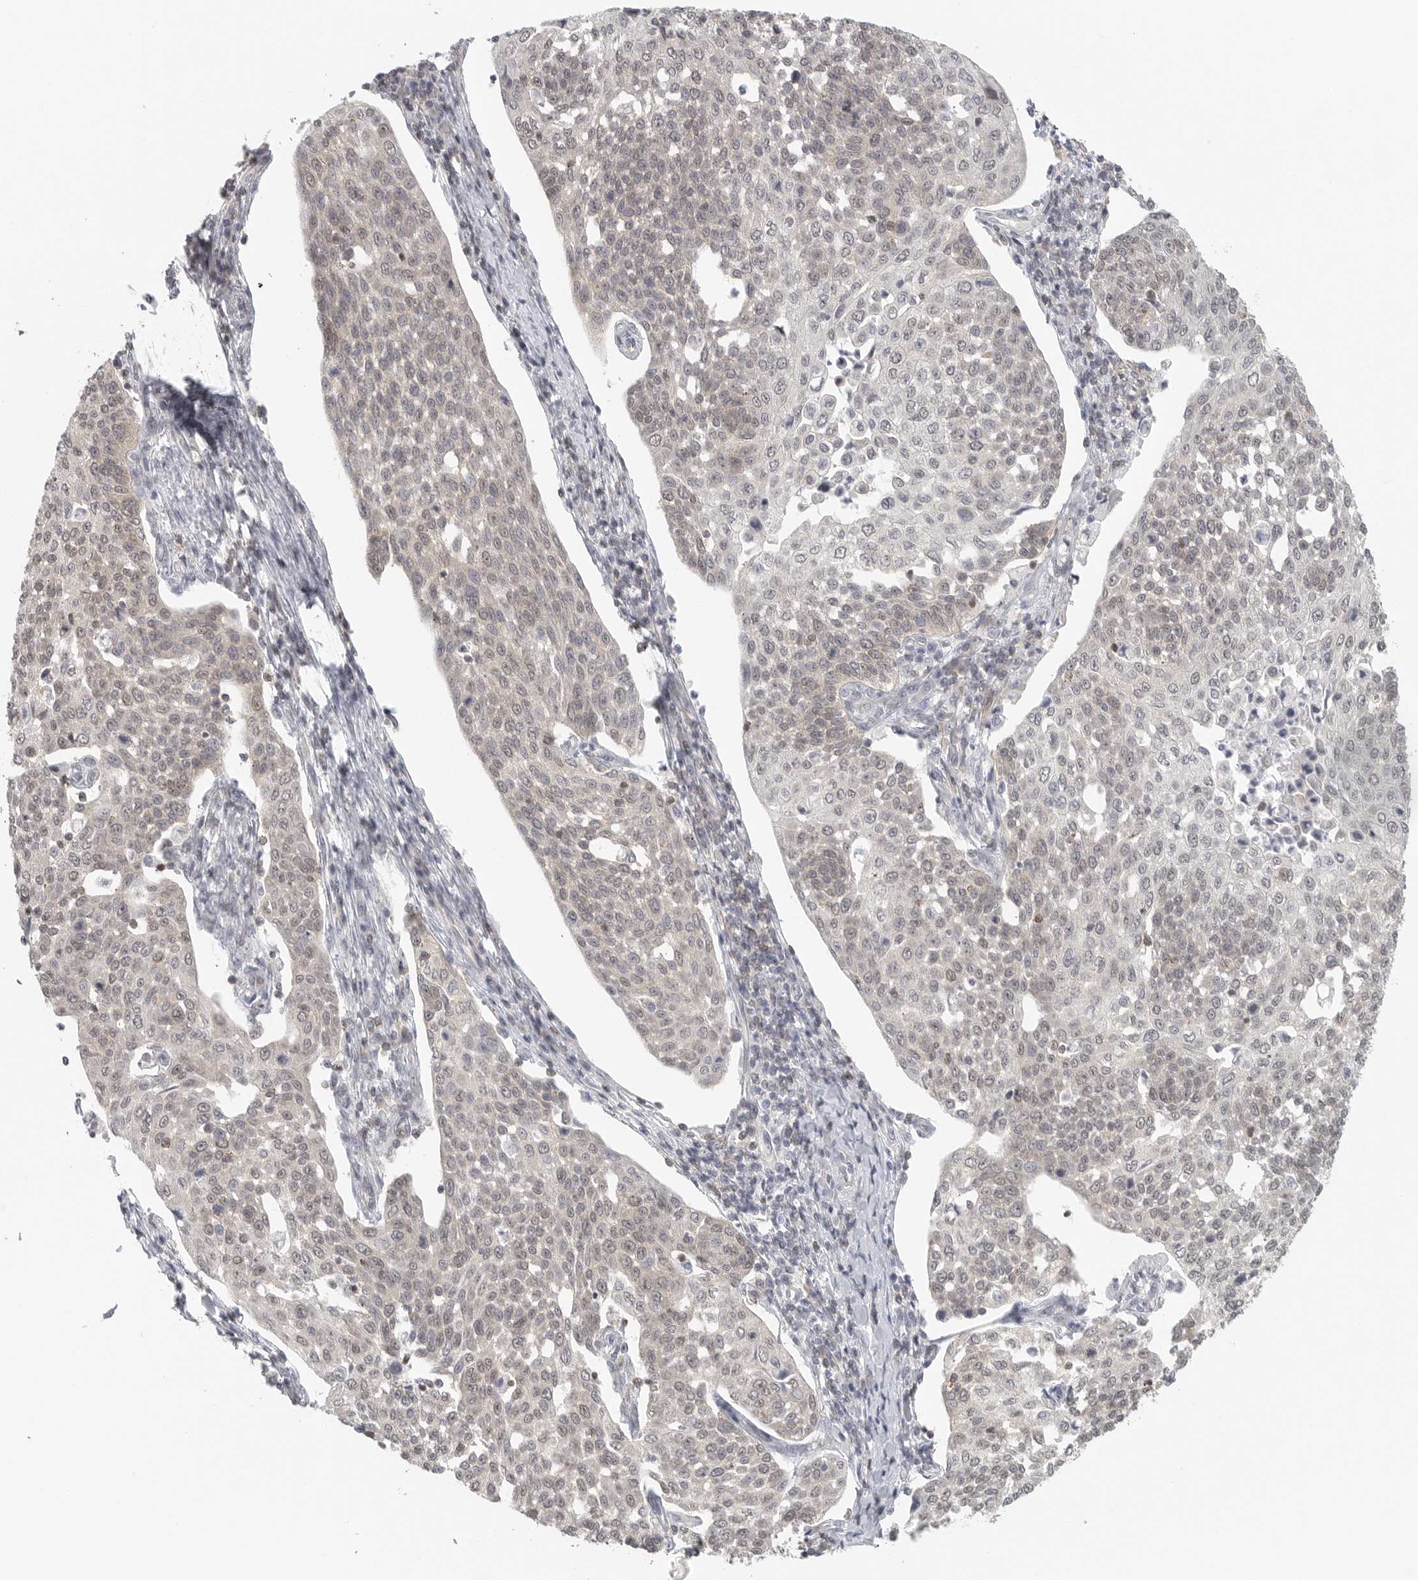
{"staining": {"intensity": "weak", "quantity": "25%-75%", "location": "nuclear"}, "tissue": "cervical cancer", "cell_type": "Tumor cells", "image_type": "cancer", "snomed": [{"axis": "morphology", "description": "Squamous cell carcinoma, NOS"}, {"axis": "topography", "description": "Cervix"}], "caption": "Squamous cell carcinoma (cervical) stained with a protein marker exhibits weak staining in tumor cells.", "gene": "HDAC6", "patient": {"sex": "female", "age": 34}}